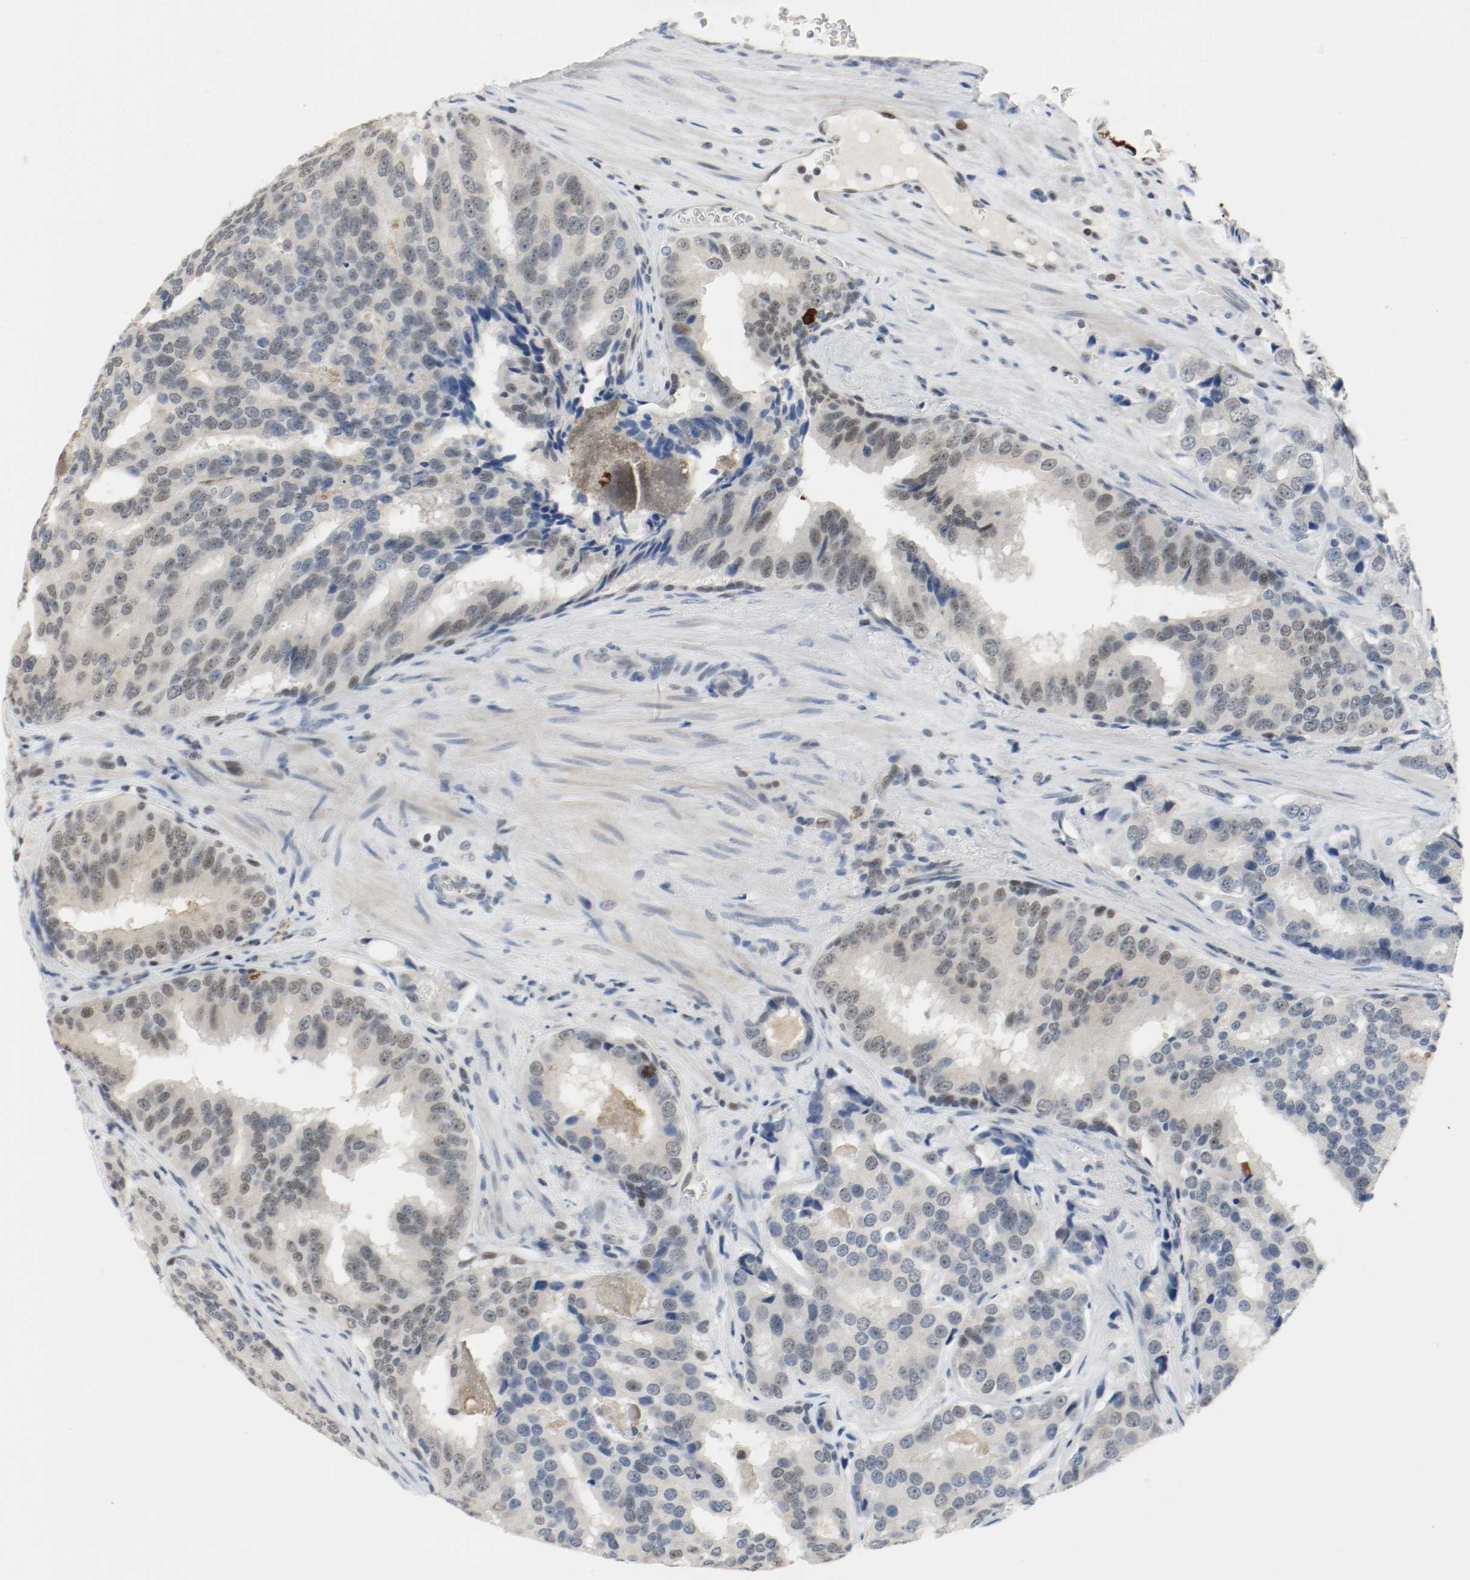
{"staining": {"intensity": "weak", "quantity": "<25%", "location": "nuclear"}, "tissue": "prostate cancer", "cell_type": "Tumor cells", "image_type": "cancer", "snomed": [{"axis": "morphology", "description": "Adenocarcinoma, High grade"}, {"axis": "topography", "description": "Prostate"}], "caption": "This is an IHC image of adenocarcinoma (high-grade) (prostate). There is no staining in tumor cells.", "gene": "ASH1L", "patient": {"sex": "male", "age": 58}}